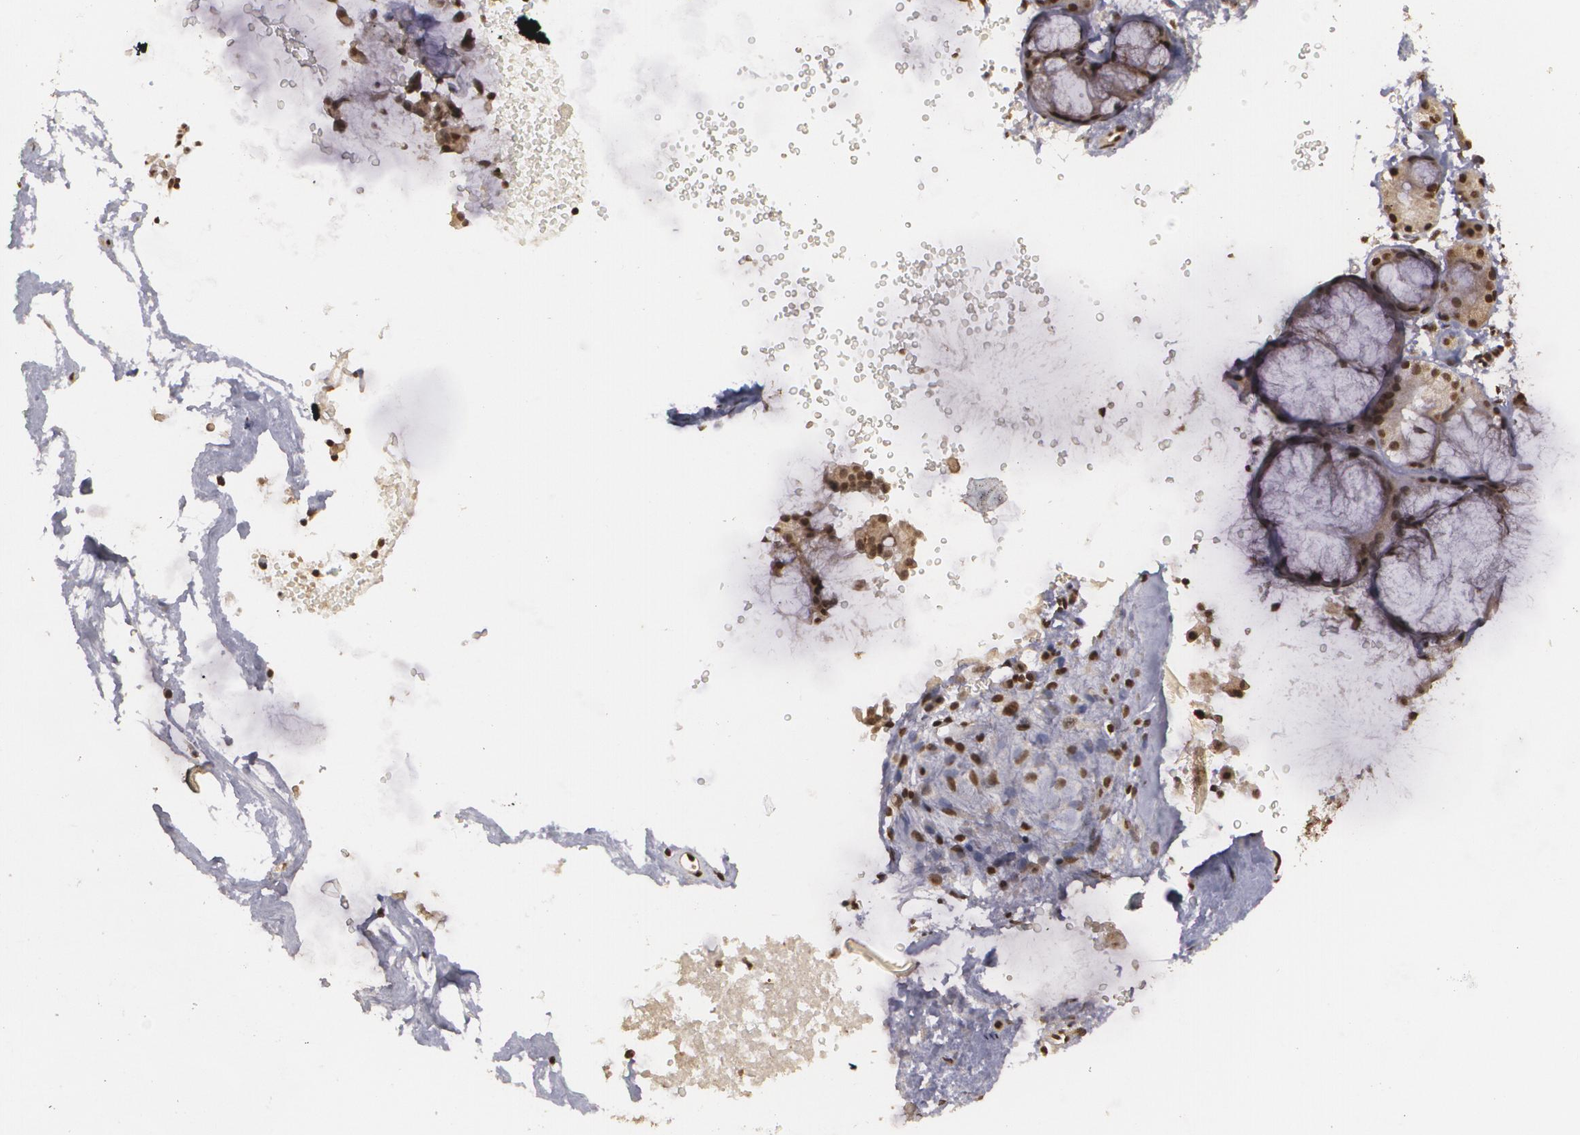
{"staining": {"intensity": "strong", "quantity": ">75%", "location": "nuclear"}, "tissue": "nasopharynx", "cell_type": "Respiratory epithelial cells", "image_type": "normal", "snomed": [{"axis": "morphology", "description": "Normal tissue, NOS"}, {"axis": "morphology", "description": "Squamous cell carcinoma, NOS"}, {"axis": "topography", "description": "Cartilage tissue"}, {"axis": "topography", "description": "Nasopharynx"}], "caption": "Nasopharynx stained with immunohistochemistry (IHC) displays strong nuclear staining in approximately >75% of respiratory epithelial cells. (IHC, brightfield microscopy, high magnification).", "gene": "RXRB", "patient": {"sex": "male", "age": 63}}